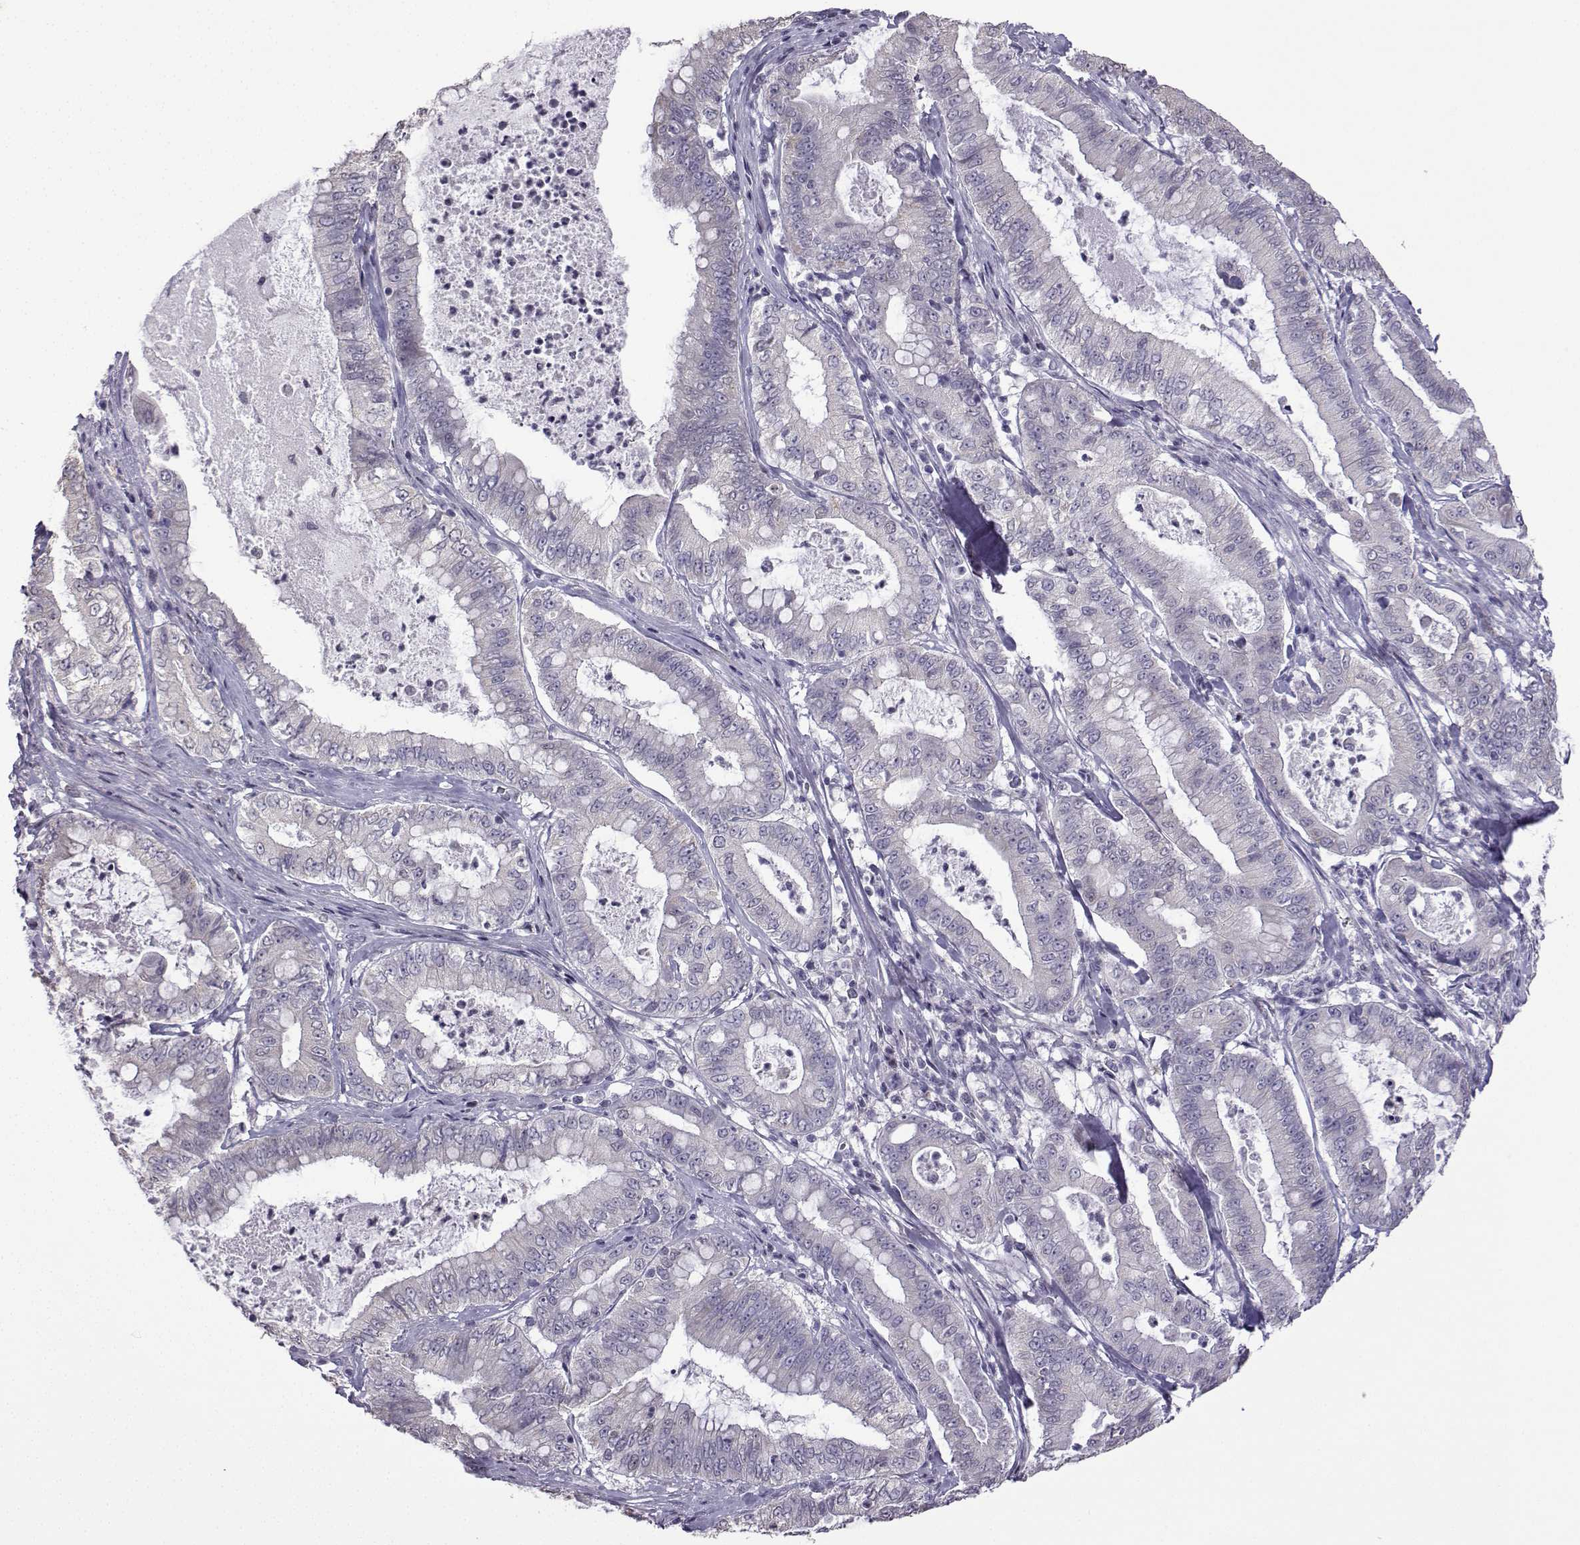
{"staining": {"intensity": "negative", "quantity": "none", "location": "none"}, "tissue": "pancreatic cancer", "cell_type": "Tumor cells", "image_type": "cancer", "snomed": [{"axis": "morphology", "description": "Adenocarcinoma, NOS"}, {"axis": "topography", "description": "Pancreas"}], "caption": "Human pancreatic adenocarcinoma stained for a protein using immunohistochemistry demonstrates no positivity in tumor cells.", "gene": "CFAP70", "patient": {"sex": "male", "age": 71}}